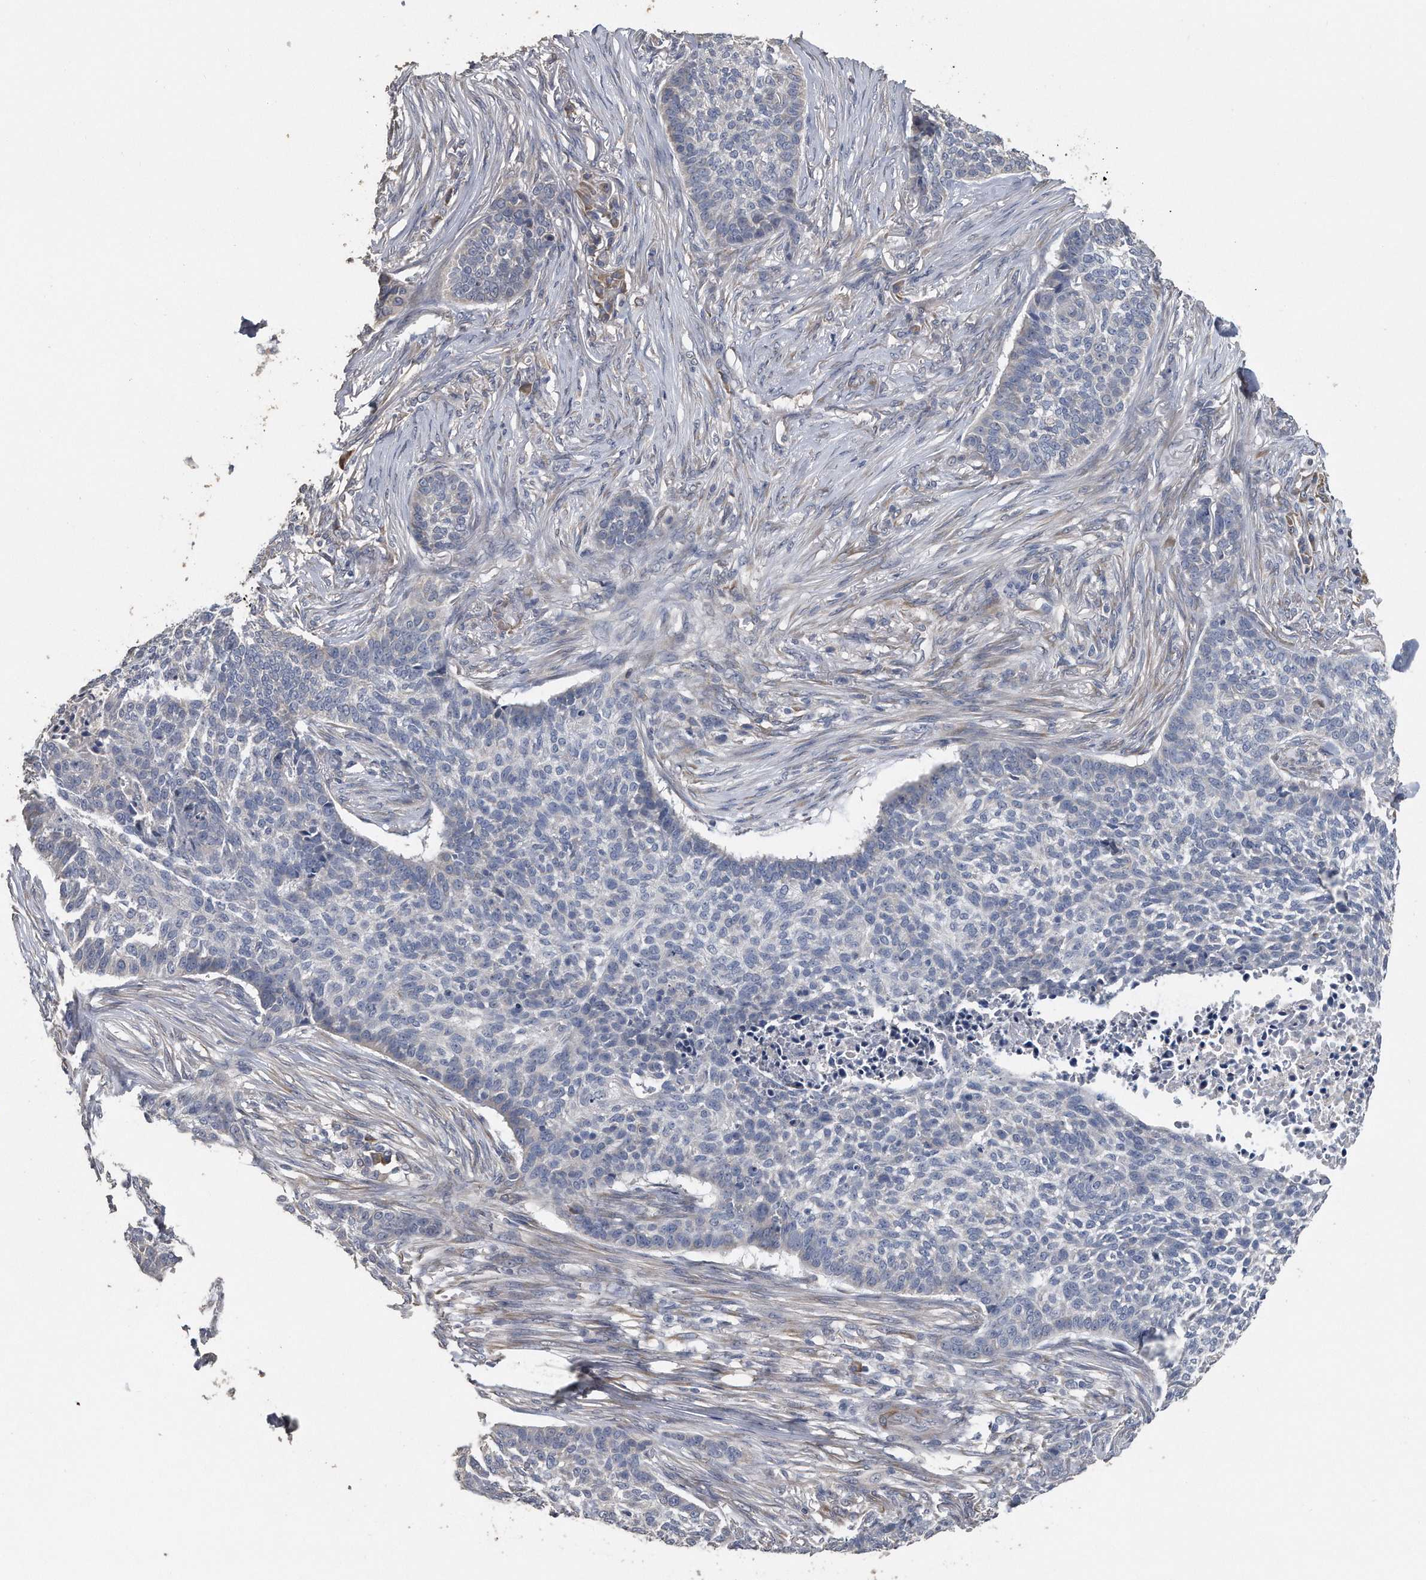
{"staining": {"intensity": "negative", "quantity": "none", "location": "none"}, "tissue": "skin cancer", "cell_type": "Tumor cells", "image_type": "cancer", "snomed": [{"axis": "morphology", "description": "Basal cell carcinoma"}, {"axis": "topography", "description": "Skin"}], "caption": "Immunohistochemistry of human skin cancer exhibits no staining in tumor cells.", "gene": "PCLO", "patient": {"sex": "male", "age": 85}}